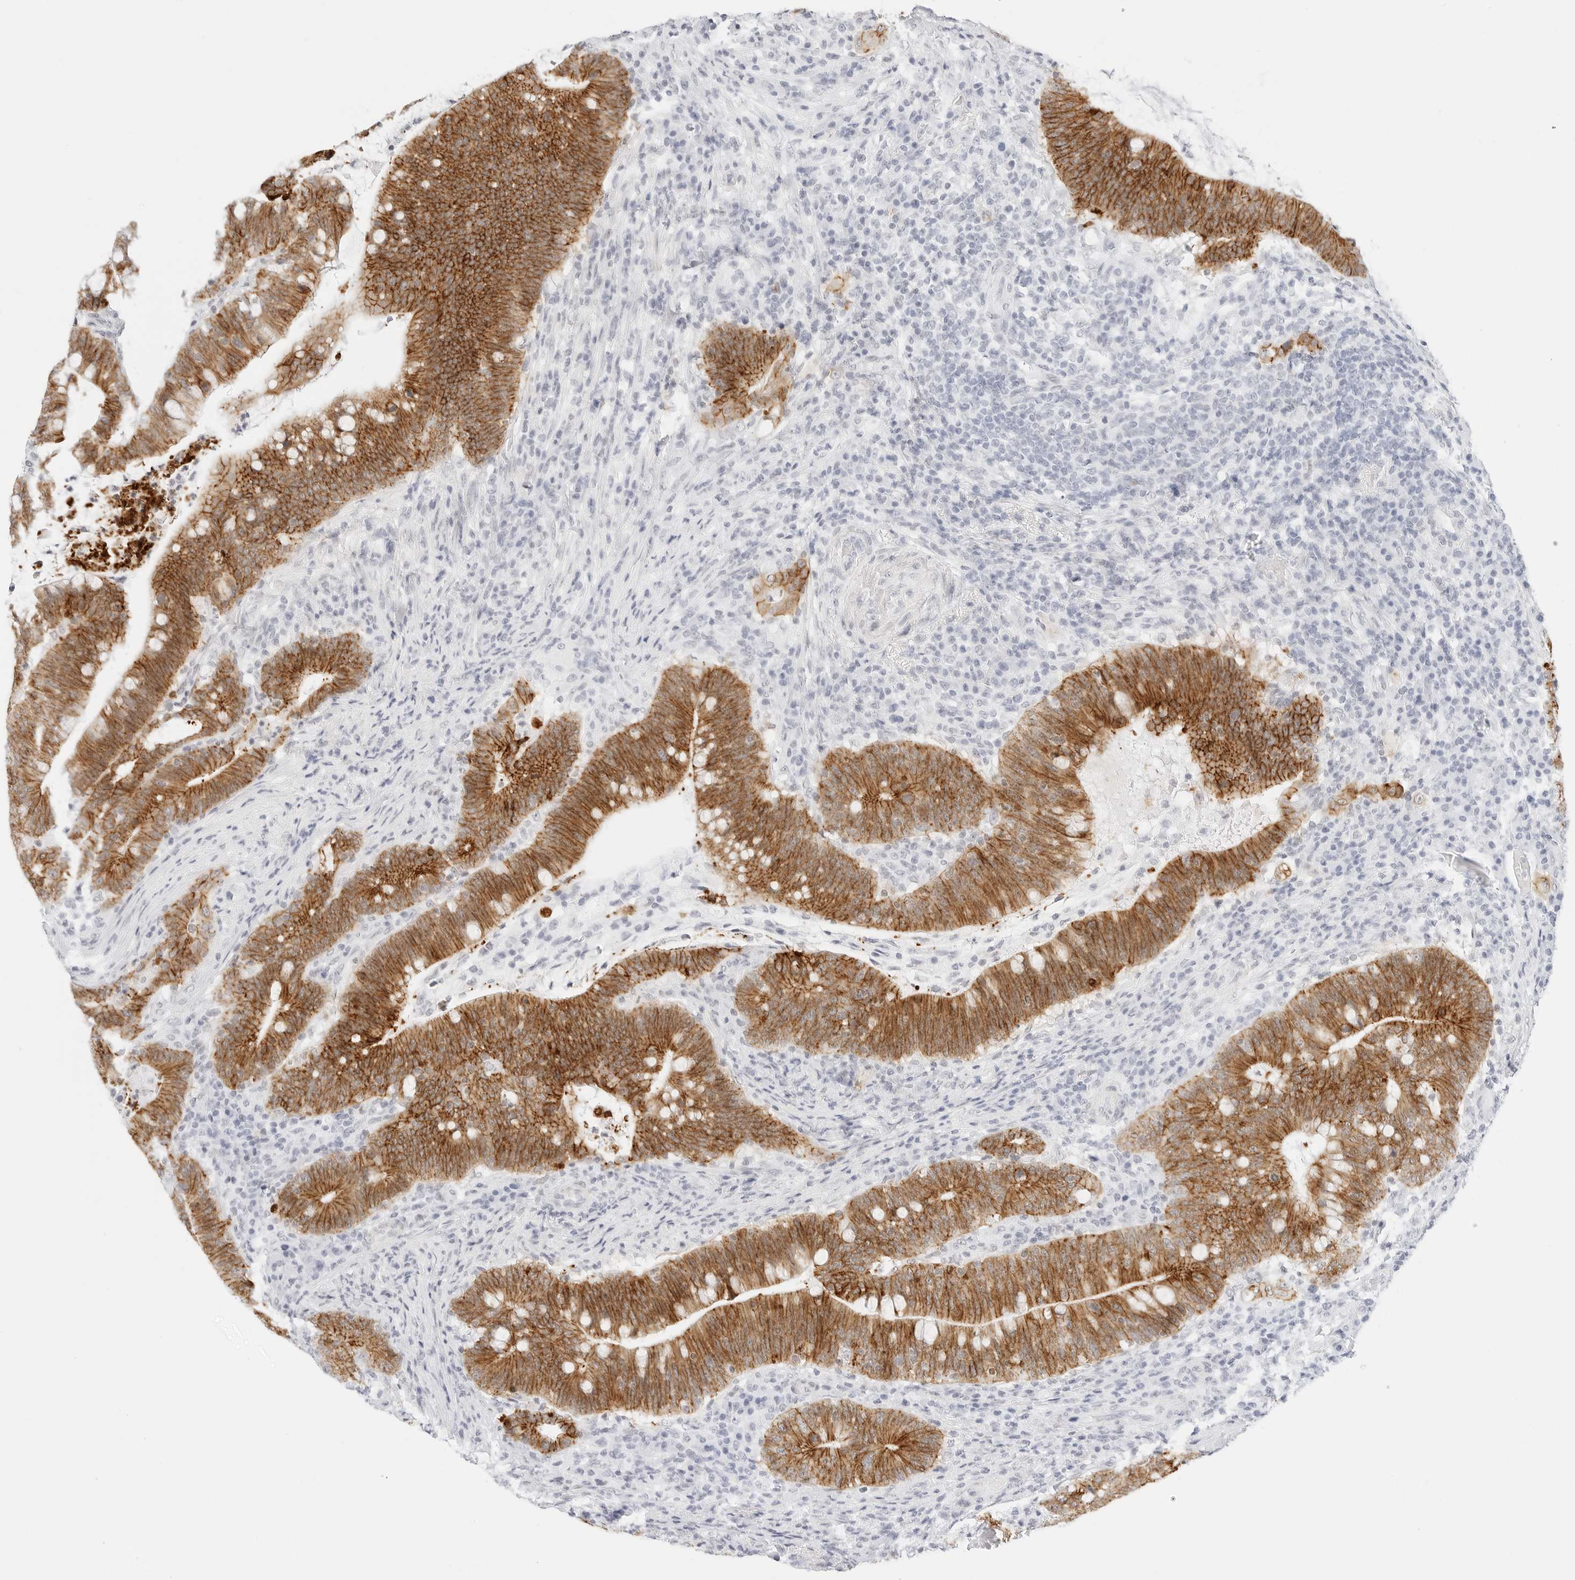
{"staining": {"intensity": "strong", "quantity": ">75%", "location": "cytoplasmic/membranous"}, "tissue": "colorectal cancer", "cell_type": "Tumor cells", "image_type": "cancer", "snomed": [{"axis": "morphology", "description": "Adenocarcinoma, NOS"}, {"axis": "topography", "description": "Colon"}], "caption": "Immunohistochemistry staining of colorectal cancer, which reveals high levels of strong cytoplasmic/membranous staining in approximately >75% of tumor cells indicating strong cytoplasmic/membranous protein positivity. The staining was performed using DAB (3,3'-diaminobenzidine) (brown) for protein detection and nuclei were counterstained in hematoxylin (blue).", "gene": "CDH1", "patient": {"sex": "female", "age": 66}}